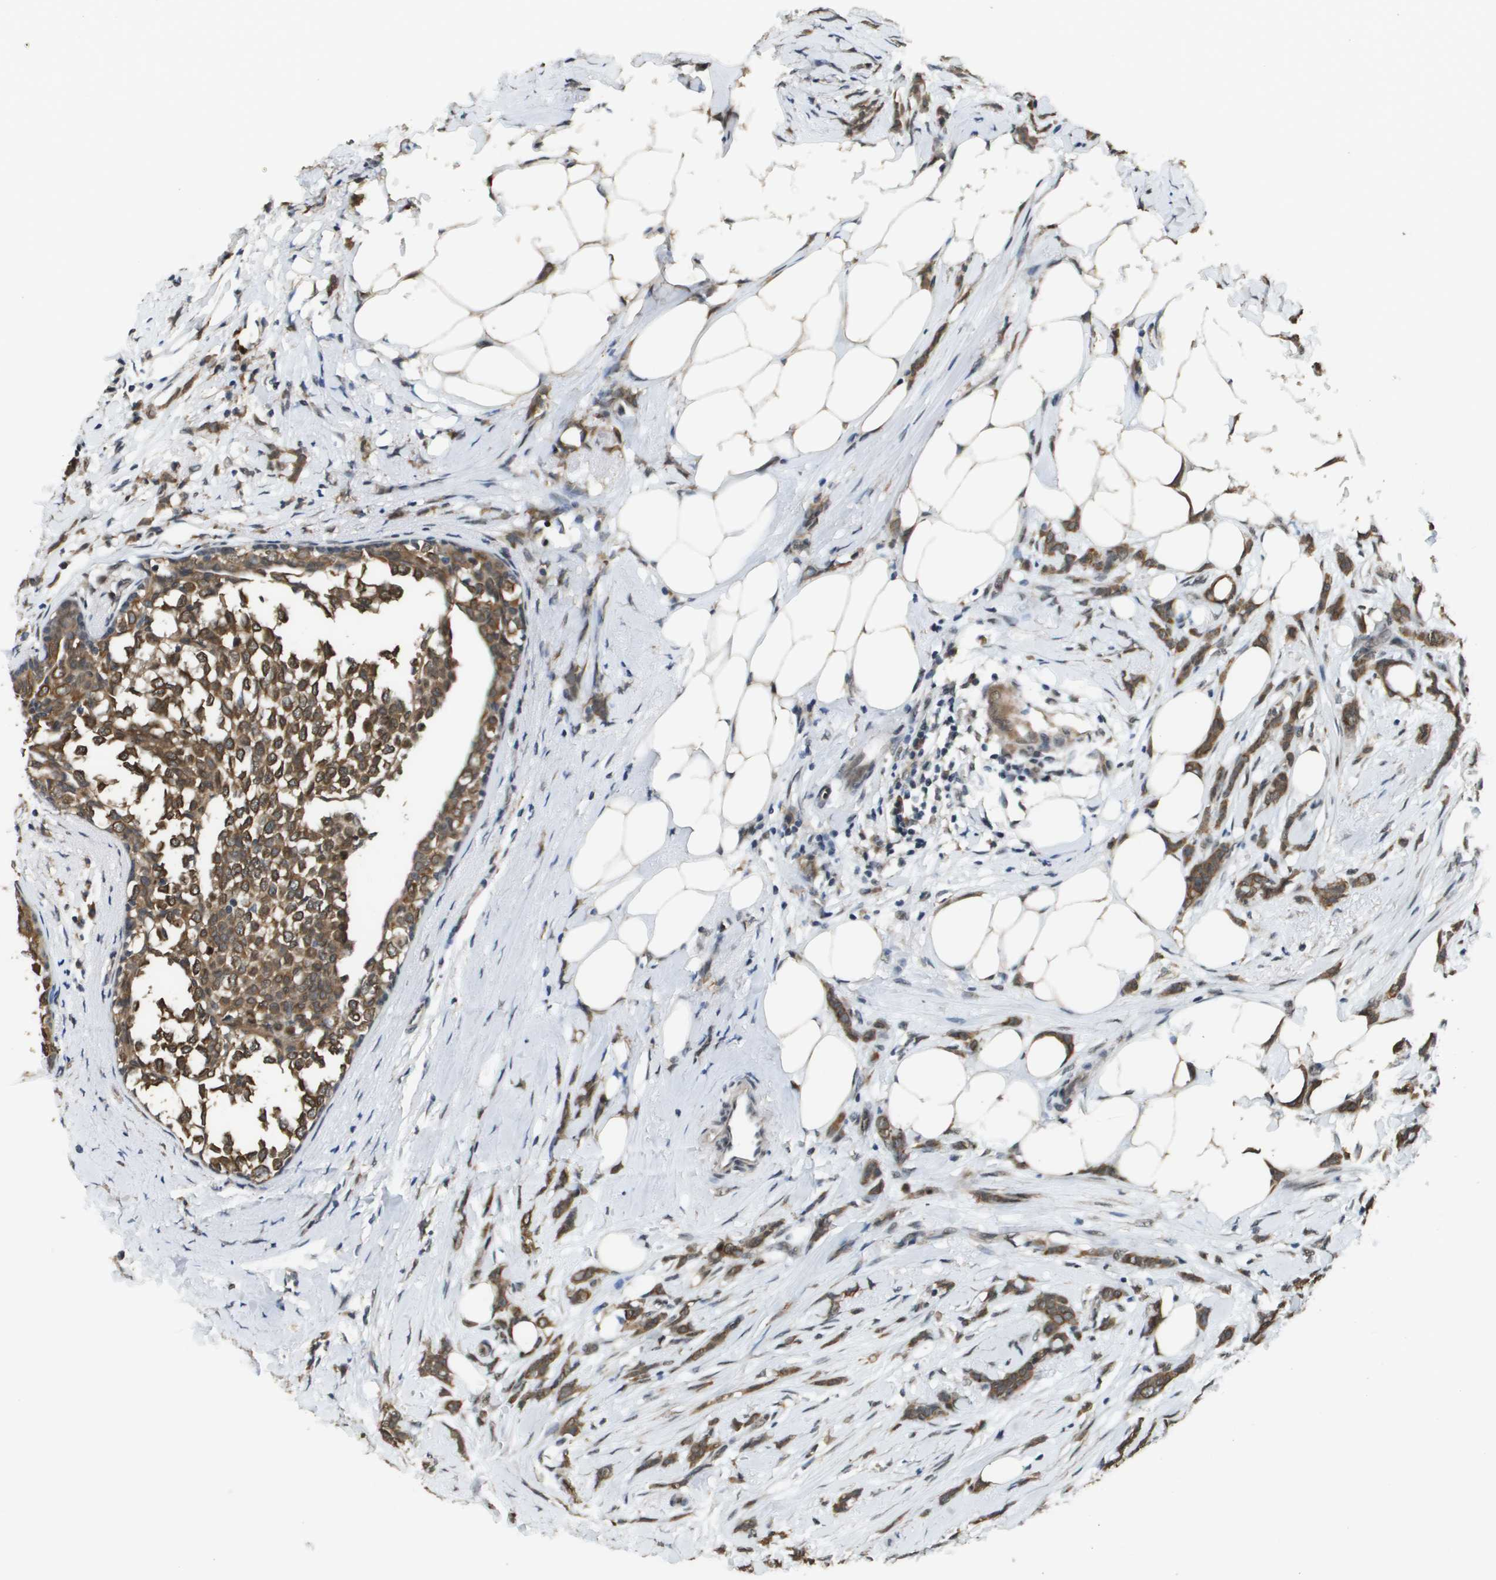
{"staining": {"intensity": "moderate", "quantity": ">75%", "location": "cytoplasmic/membranous"}, "tissue": "breast cancer", "cell_type": "Tumor cells", "image_type": "cancer", "snomed": [{"axis": "morphology", "description": "Lobular carcinoma, in situ"}, {"axis": "morphology", "description": "Lobular carcinoma"}, {"axis": "topography", "description": "Breast"}], "caption": "Protein staining of breast cancer (lobular carcinoma in situ) tissue displays moderate cytoplasmic/membranous expression in about >75% of tumor cells.", "gene": "FANCC", "patient": {"sex": "female", "age": 41}}